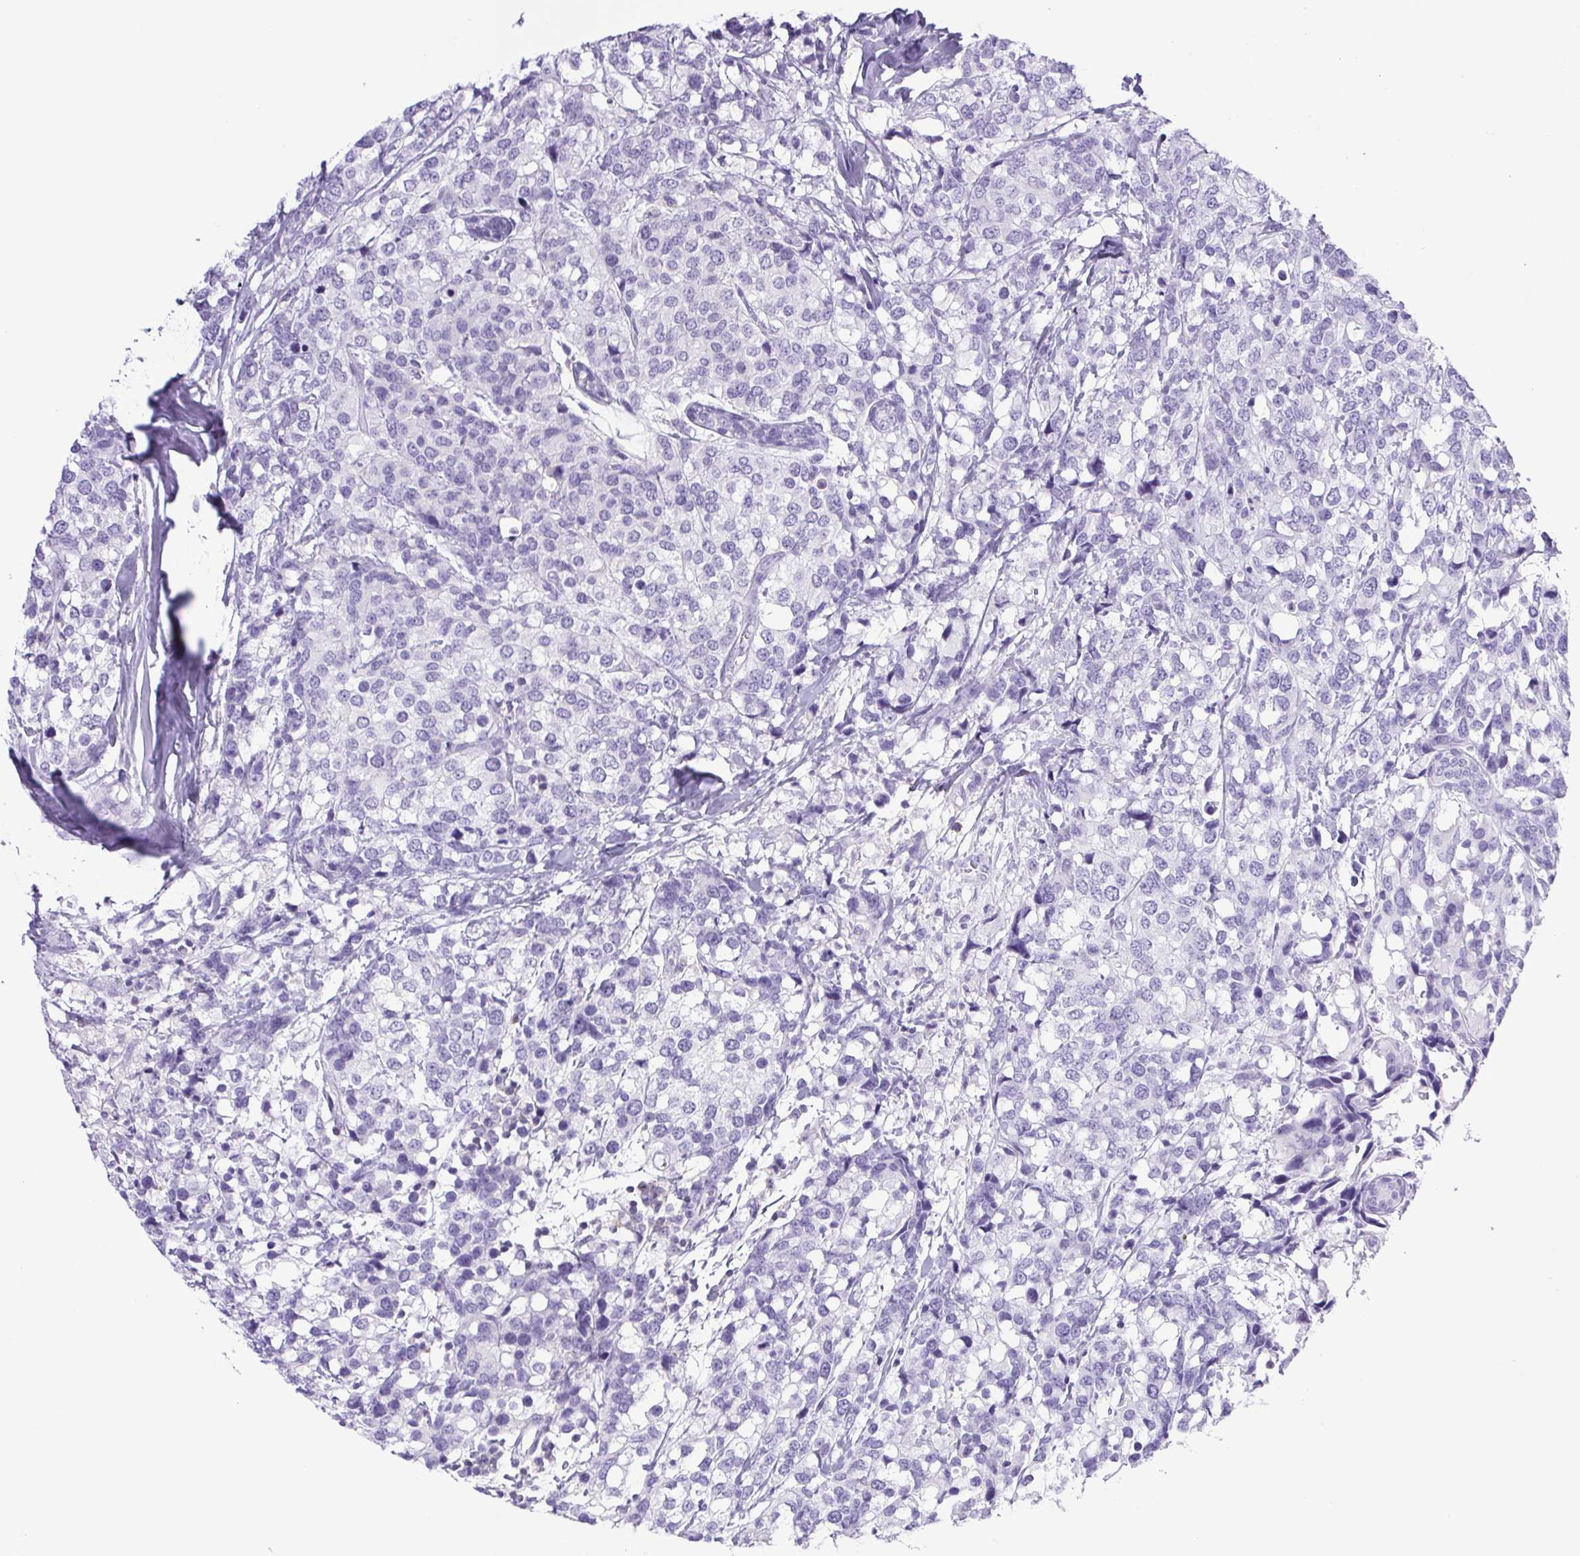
{"staining": {"intensity": "negative", "quantity": "none", "location": "none"}, "tissue": "breast cancer", "cell_type": "Tumor cells", "image_type": "cancer", "snomed": [{"axis": "morphology", "description": "Lobular carcinoma"}, {"axis": "topography", "description": "Breast"}], "caption": "High power microscopy image of an IHC image of breast cancer, revealing no significant positivity in tumor cells.", "gene": "SYNPR", "patient": {"sex": "female", "age": 59}}